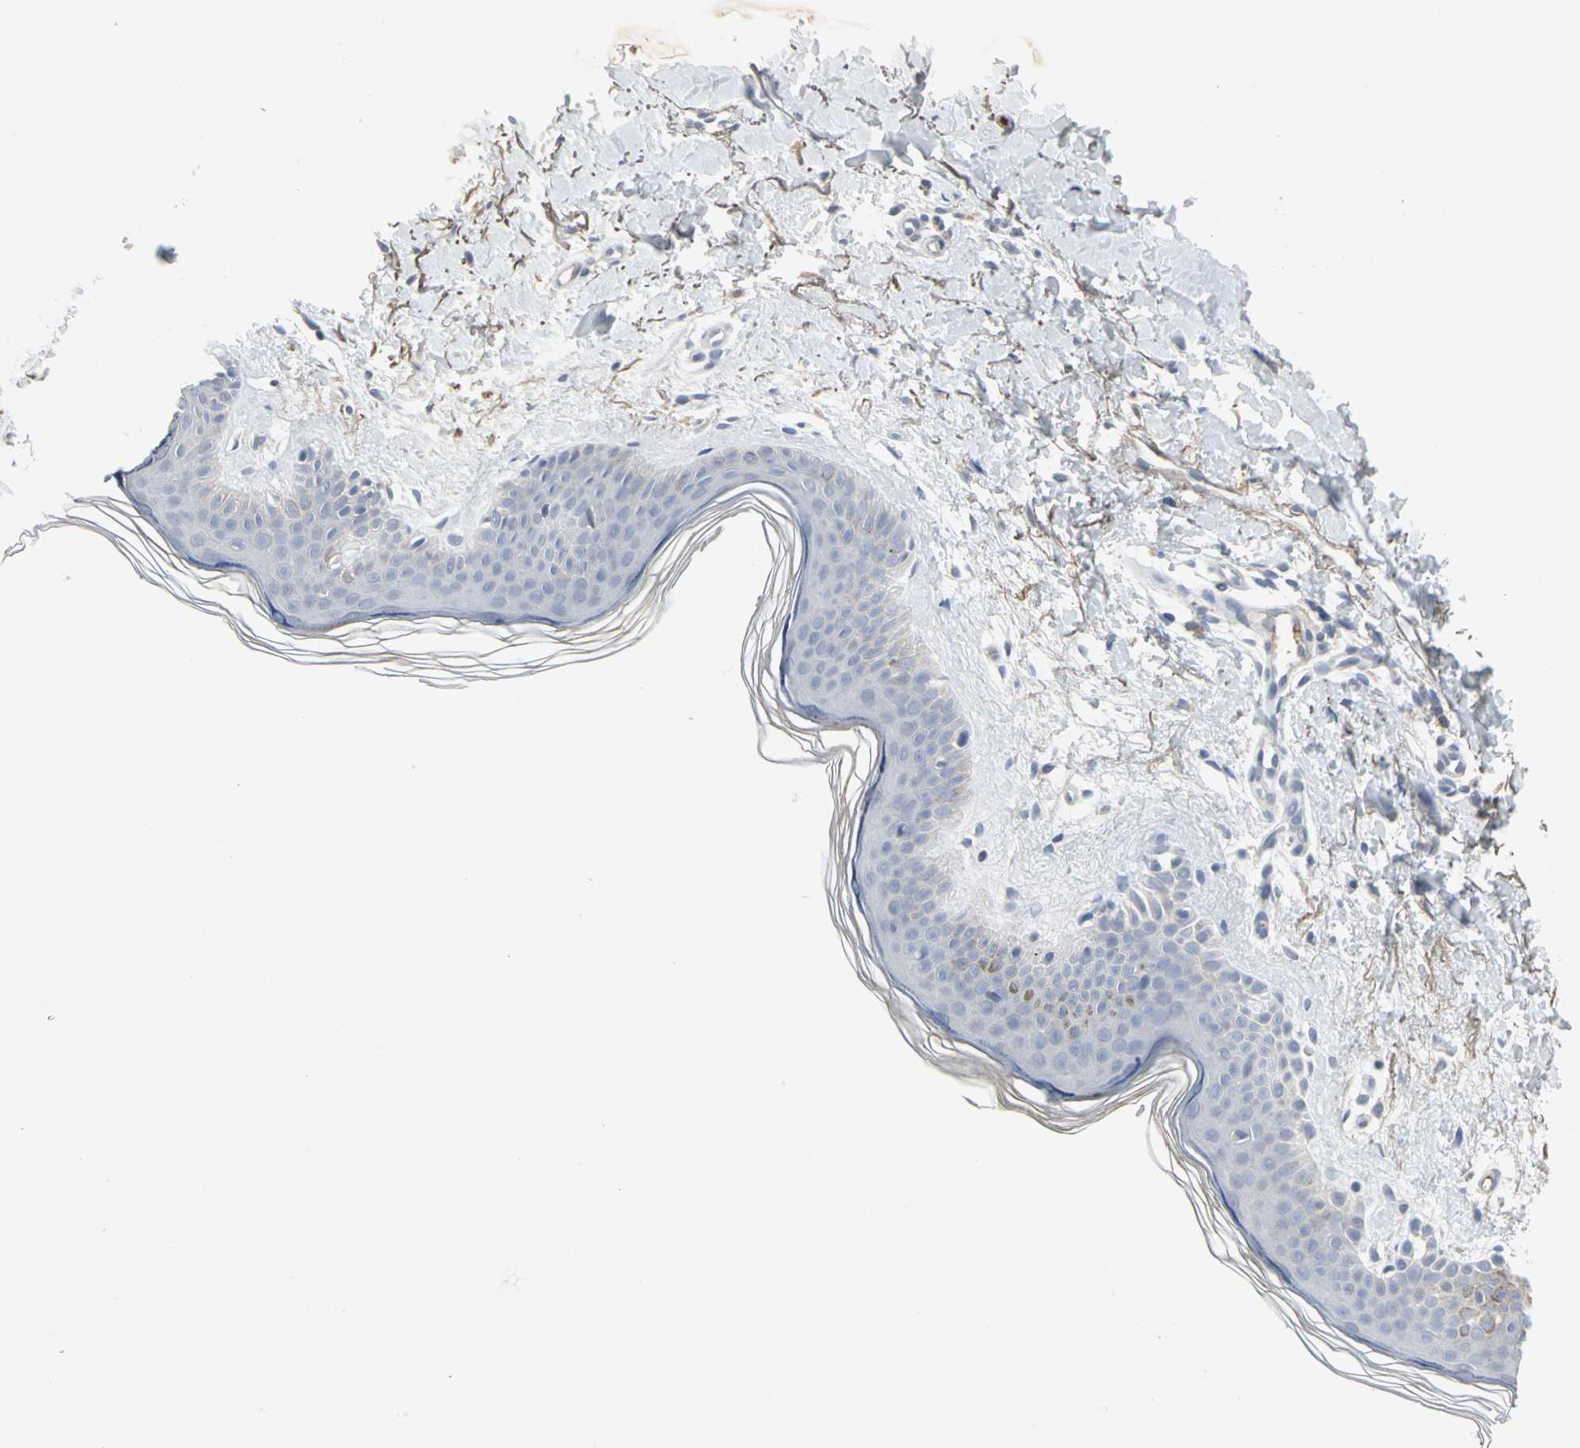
{"staining": {"intensity": "negative", "quantity": "none", "location": "none"}, "tissue": "skin", "cell_type": "Fibroblasts", "image_type": "normal", "snomed": [{"axis": "morphology", "description": "Normal tissue, NOS"}, {"axis": "topography", "description": "Skin"}], "caption": "Image shows no protein staining in fibroblasts of unremarkable skin.", "gene": "ZIC1", "patient": {"sex": "female", "age": 56}}